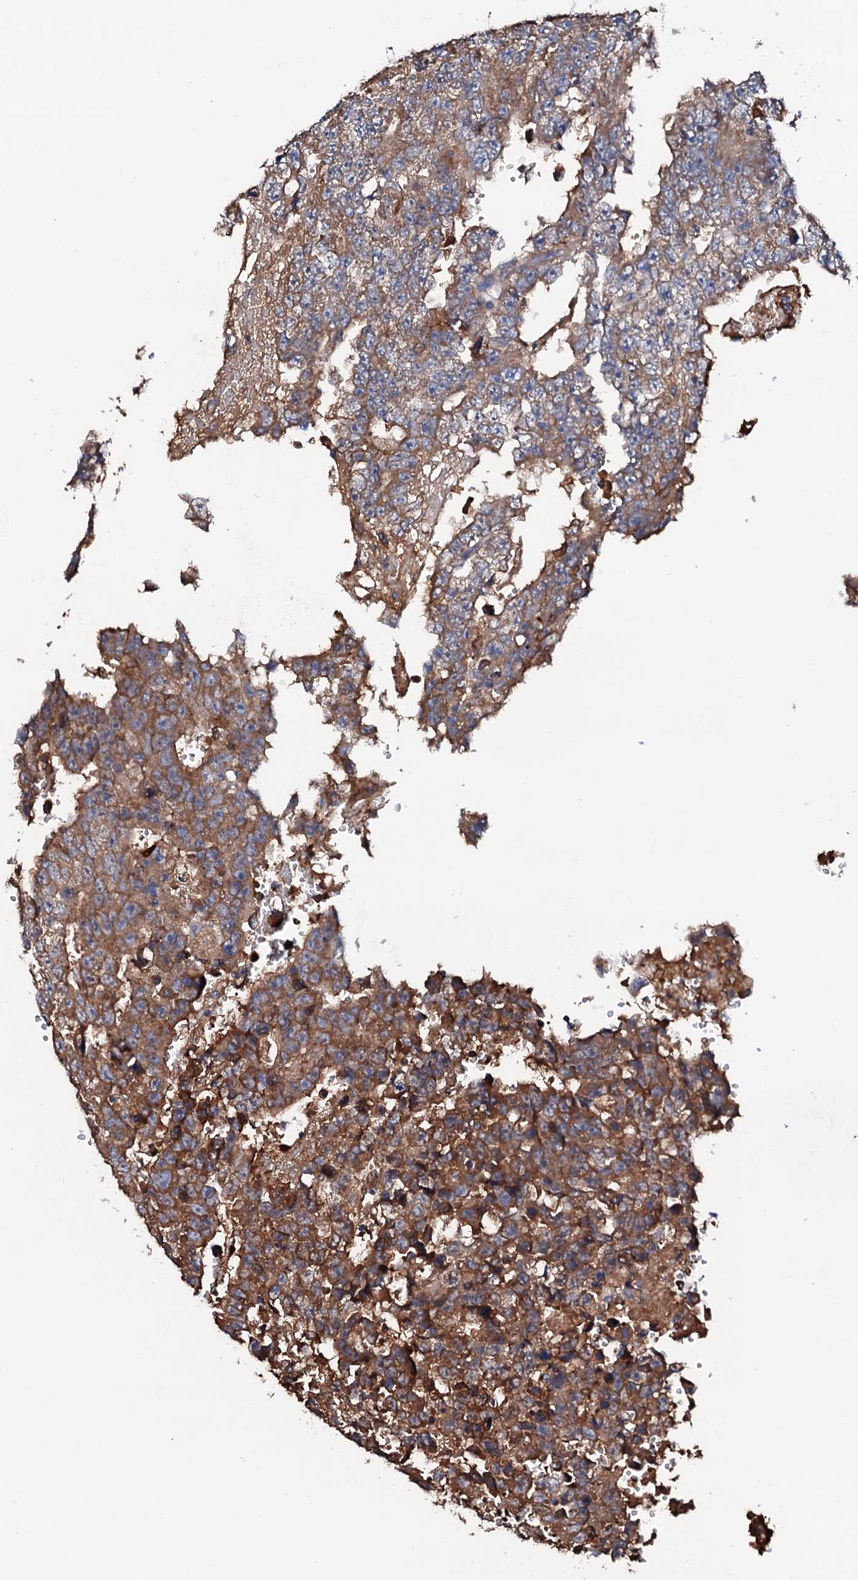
{"staining": {"intensity": "moderate", "quantity": ">75%", "location": "cytoplasmic/membranous"}, "tissue": "testis cancer", "cell_type": "Tumor cells", "image_type": "cancer", "snomed": [{"axis": "morphology", "description": "Carcinoma, Embryonal, NOS"}, {"axis": "topography", "description": "Testis"}], "caption": "Embryonal carcinoma (testis) stained for a protein (brown) shows moderate cytoplasmic/membranous positive expression in about >75% of tumor cells.", "gene": "TCAF2", "patient": {"sex": "male", "age": 25}}